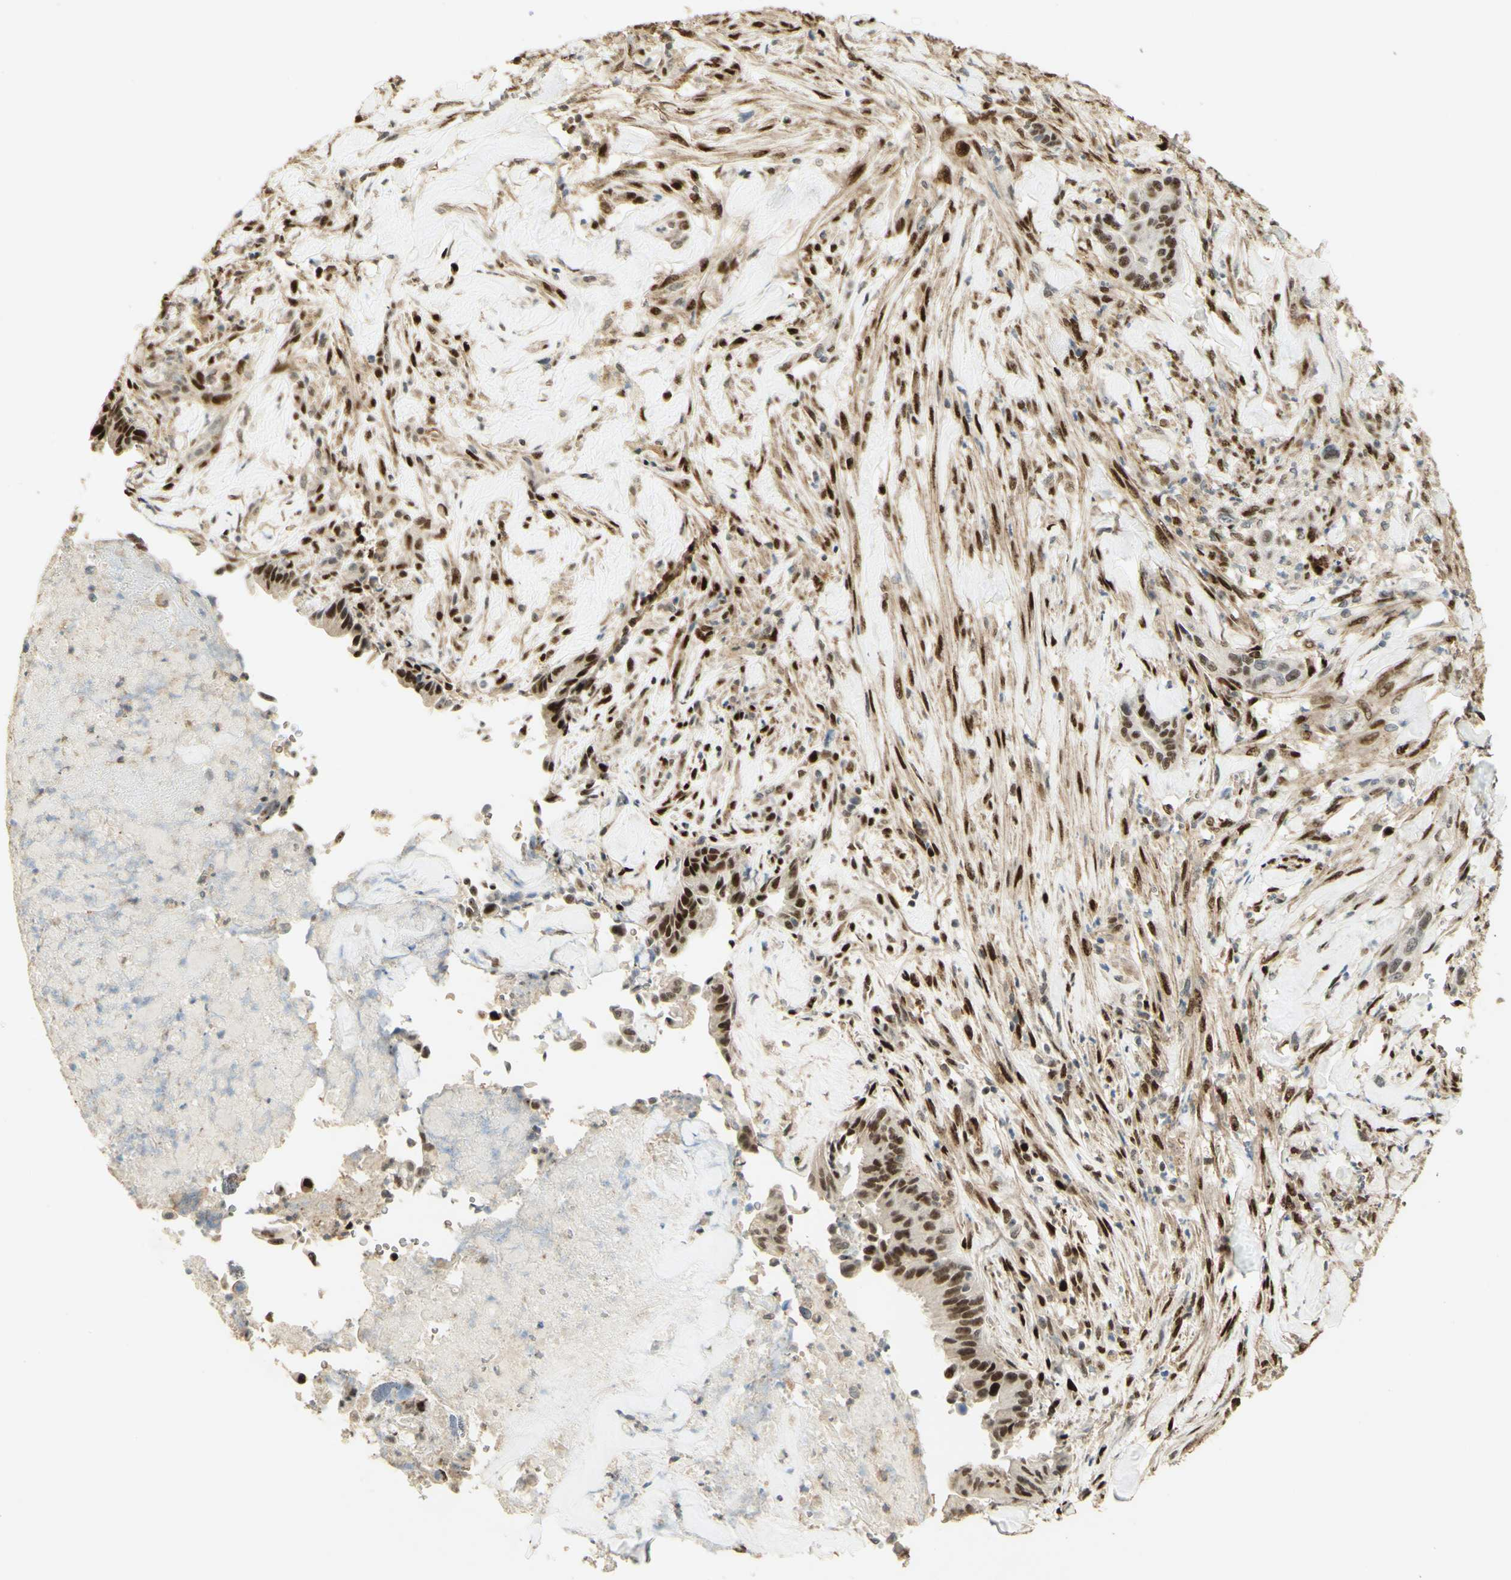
{"staining": {"intensity": "moderate", "quantity": ">75%", "location": "nuclear"}, "tissue": "liver cancer", "cell_type": "Tumor cells", "image_type": "cancer", "snomed": [{"axis": "morphology", "description": "Cholangiocarcinoma"}, {"axis": "topography", "description": "Liver"}], "caption": "Immunohistochemistry (IHC) micrograph of neoplastic tissue: liver cancer stained using immunohistochemistry (IHC) demonstrates medium levels of moderate protein expression localized specifically in the nuclear of tumor cells, appearing as a nuclear brown color.", "gene": "FOXP1", "patient": {"sex": "female", "age": 67}}